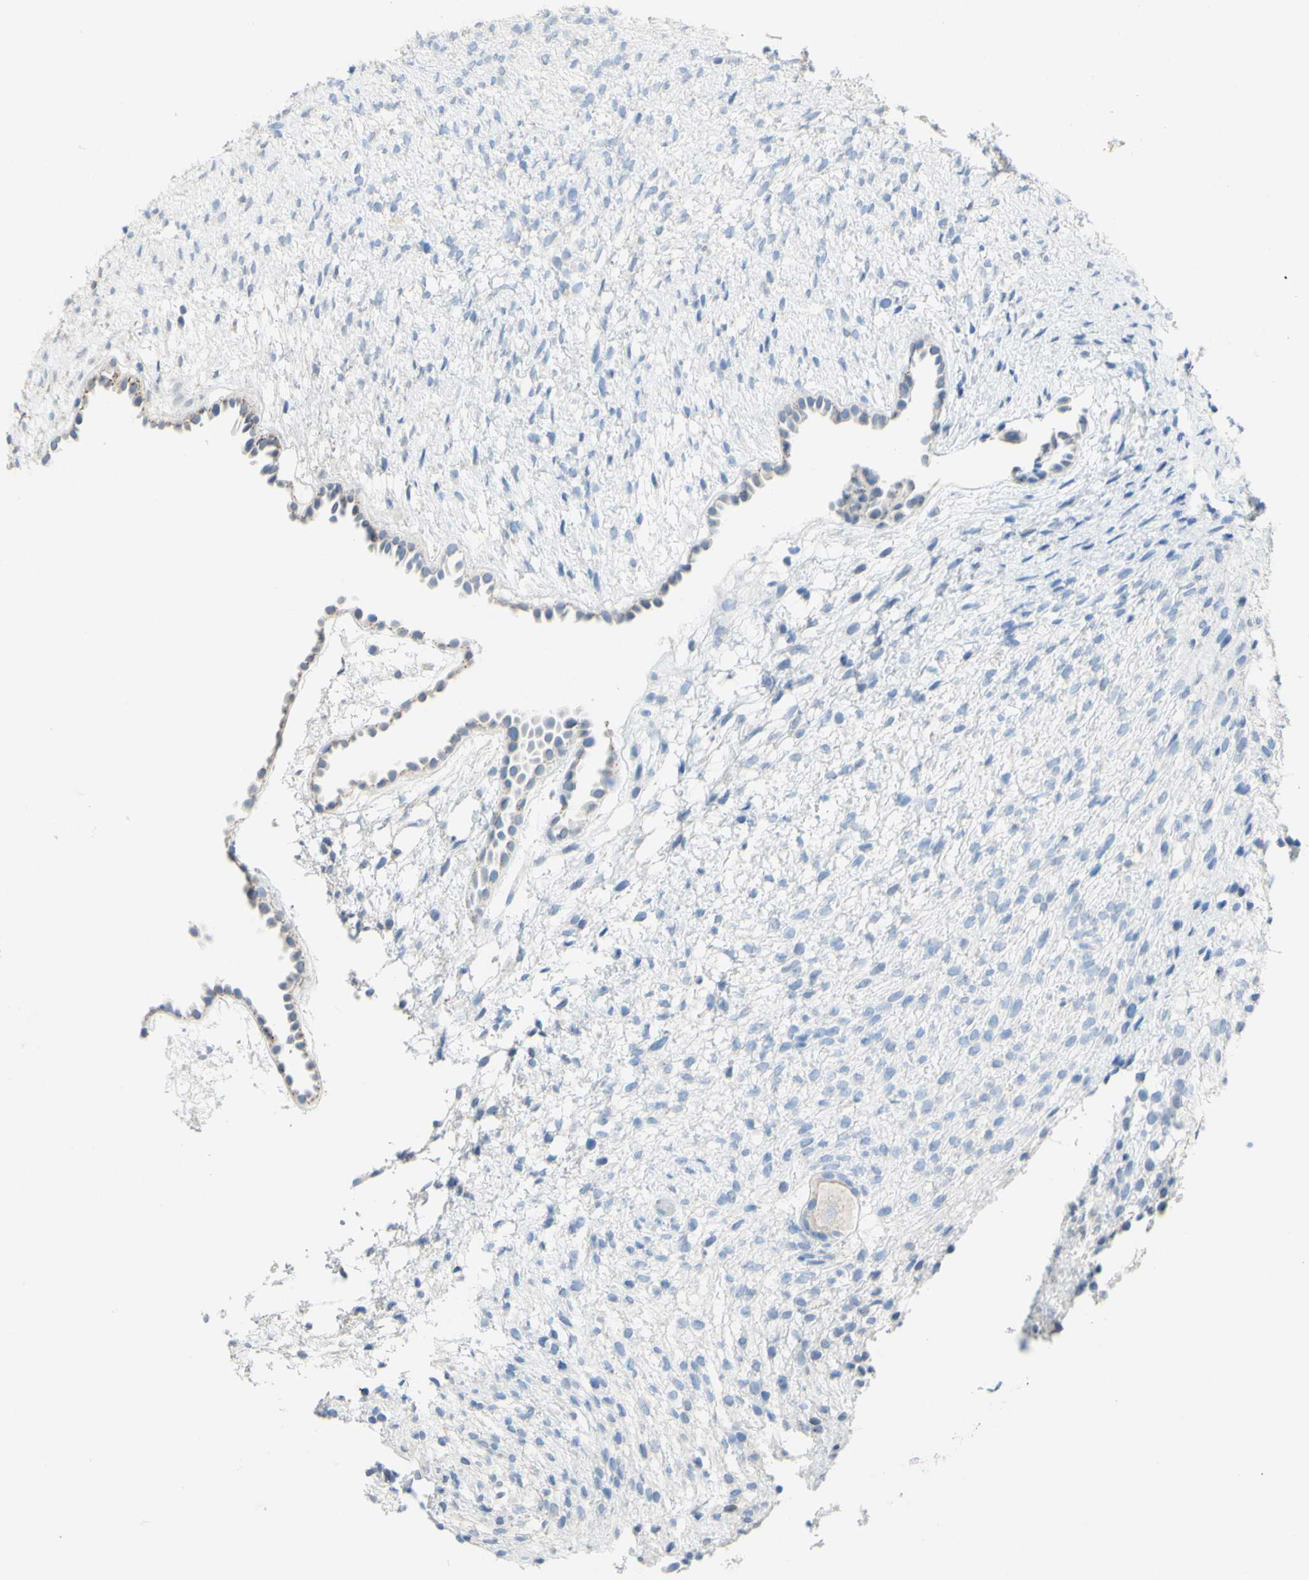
{"staining": {"intensity": "negative", "quantity": "none", "location": "none"}, "tissue": "ovary", "cell_type": "Follicle cells", "image_type": "normal", "snomed": [{"axis": "morphology", "description": "Normal tissue, NOS"}, {"axis": "morphology", "description": "Cyst, NOS"}, {"axis": "topography", "description": "Ovary"}], "caption": "Normal ovary was stained to show a protein in brown. There is no significant staining in follicle cells.", "gene": "DSC2", "patient": {"sex": "female", "age": 18}}